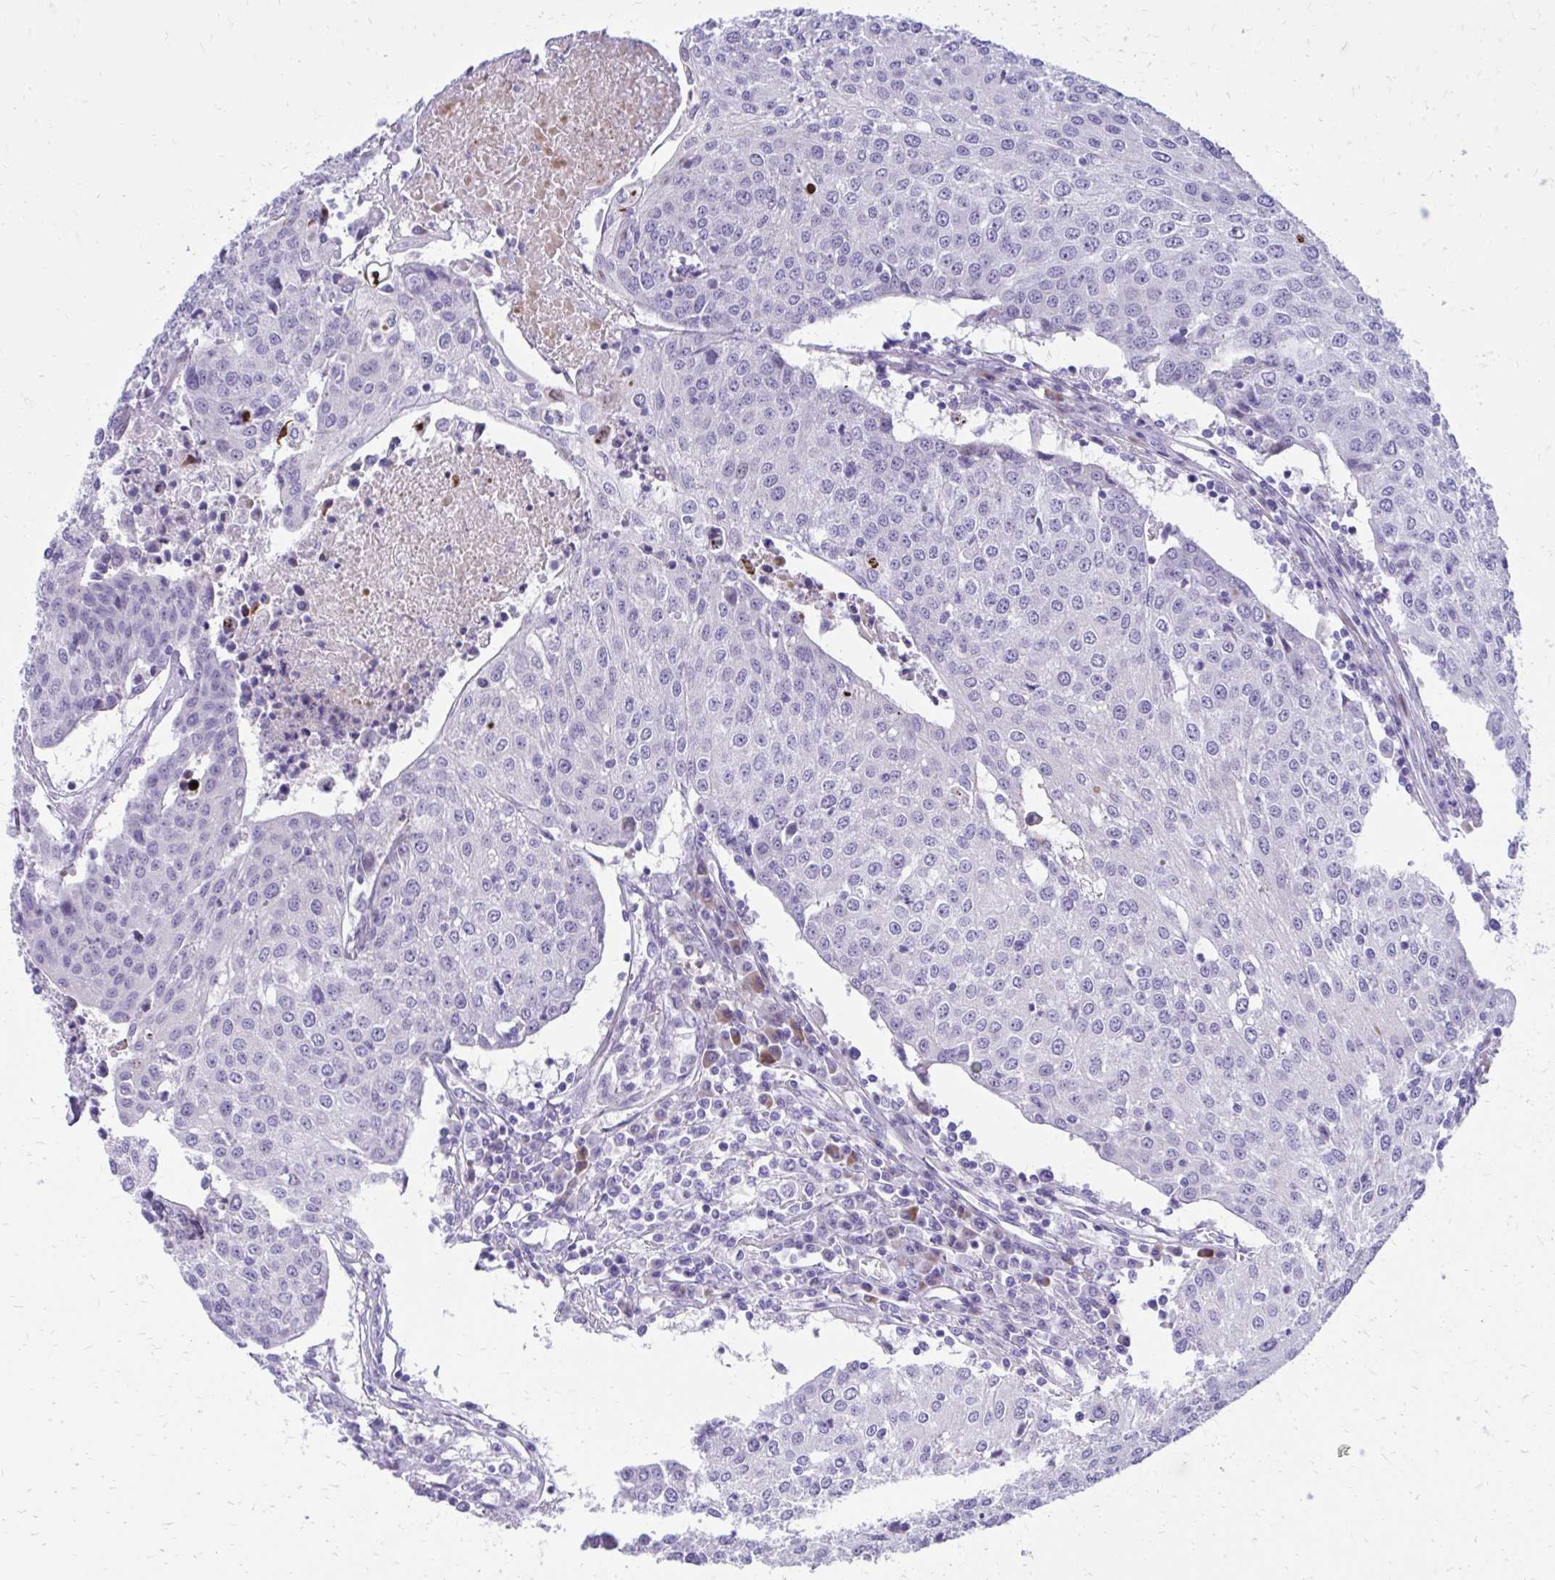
{"staining": {"intensity": "negative", "quantity": "none", "location": "none"}, "tissue": "urothelial cancer", "cell_type": "Tumor cells", "image_type": "cancer", "snomed": [{"axis": "morphology", "description": "Urothelial carcinoma, High grade"}, {"axis": "topography", "description": "Urinary bladder"}], "caption": "A high-resolution micrograph shows IHC staining of urothelial carcinoma (high-grade), which displays no significant positivity in tumor cells.", "gene": "LCN15", "patient": {"sex": "female", "age": 85}}